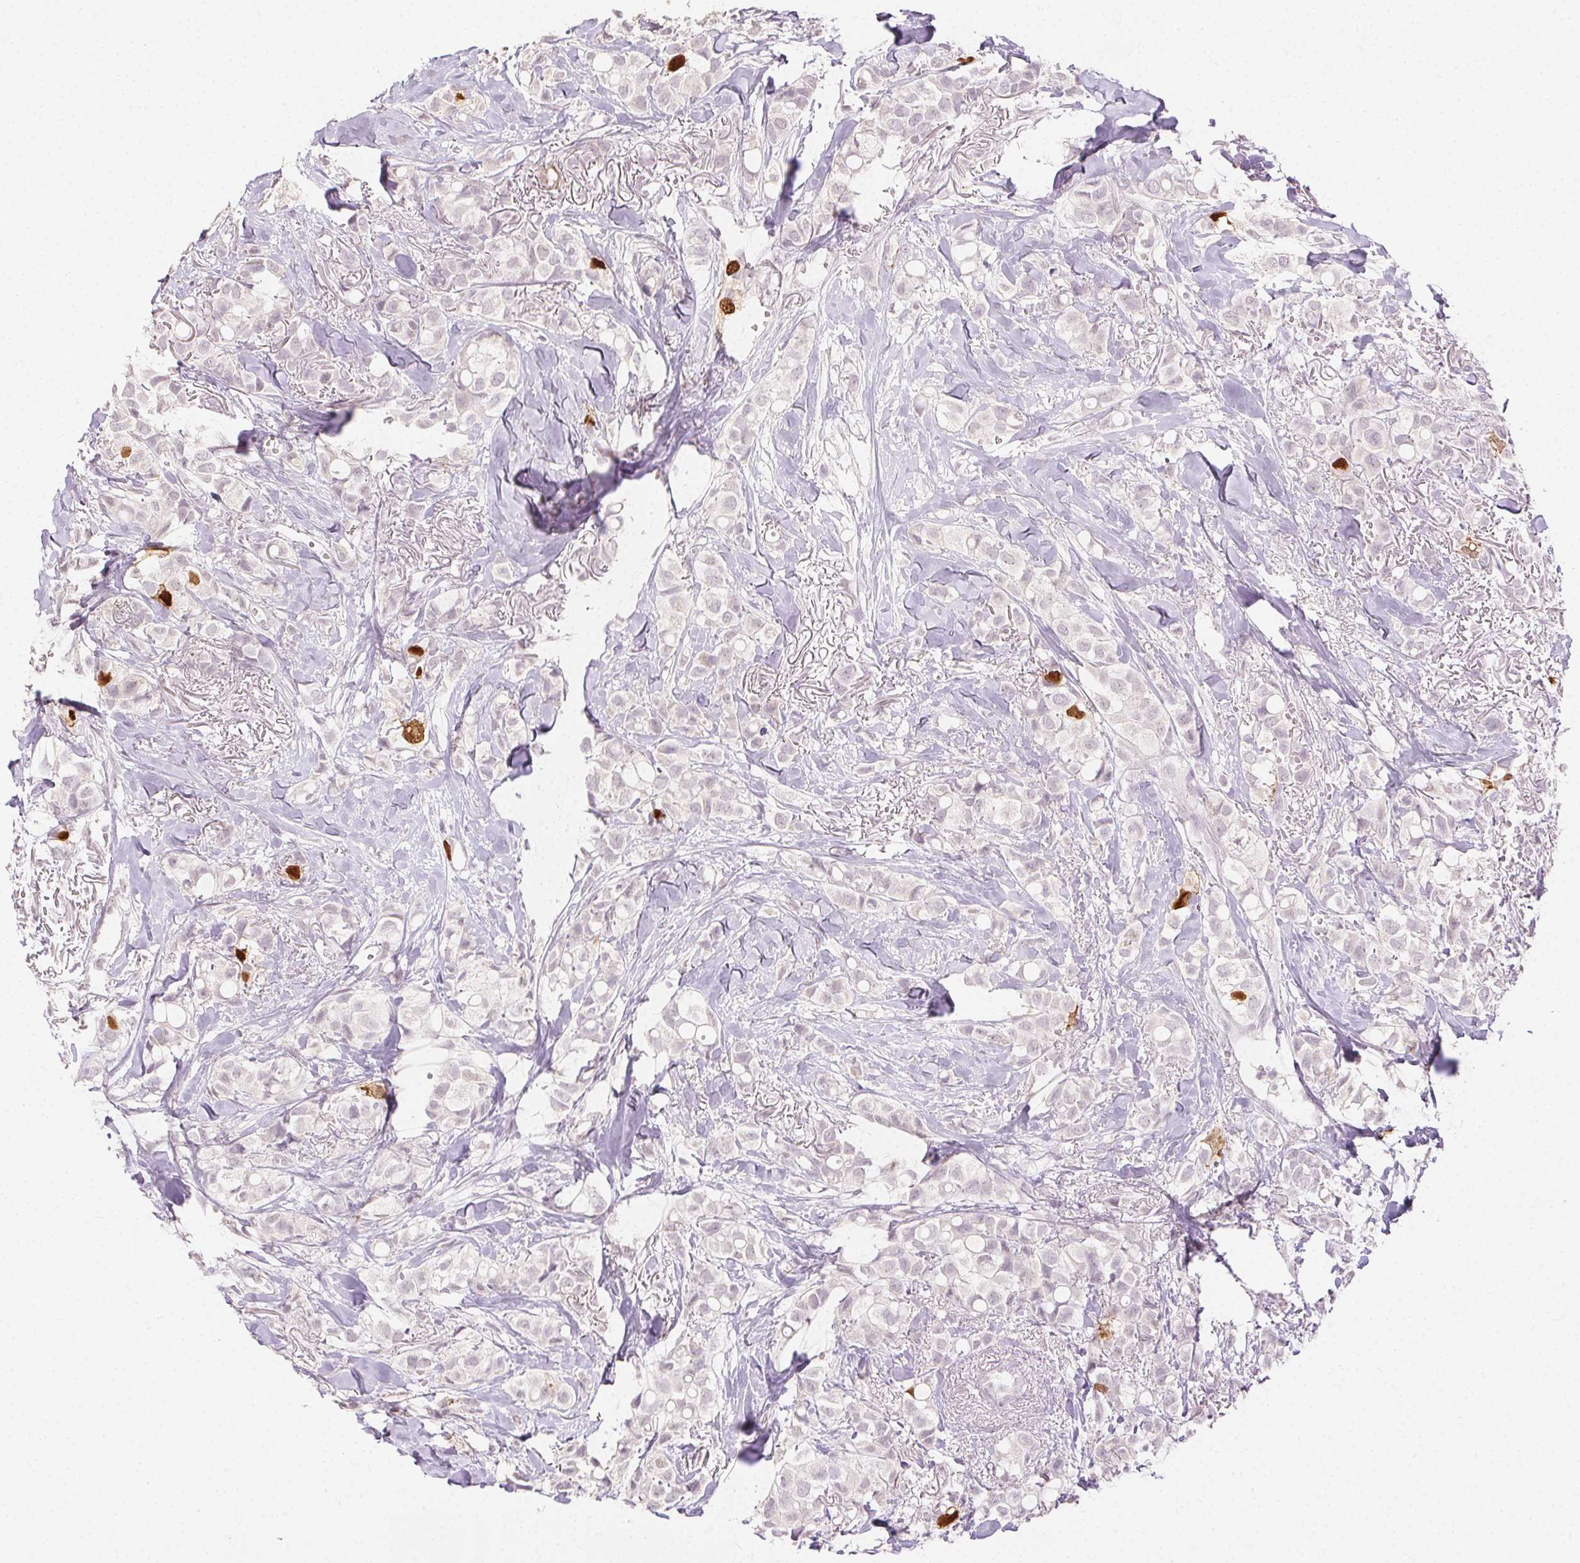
{"staining": {"intensity": "strong", "quantity": "<25%", "location": "nuclear"}, "tissue": "breast cancer", "cell_type": "Tumor cells", "image_type": "cancer", "snomed": [{"axis": "morphology", "description": "Duct carcinoma"}, {"axis": "topography", "description": "Breast"}], "caption": "High-magnification brightfield microscopy of breast cancer (intraductal carcinoma) stained with DAB (3,3'-diaminobenzidine) (brown) and counterstained with hematoxylin (blue). tumor cells exhibit strong nuclear positivity is identified in approximately<25% of cells. (DAB IHC with brightfield microscopy, high magnification).", "gene": "ANLN", "patient": {"sex": "female", "age": 85}}